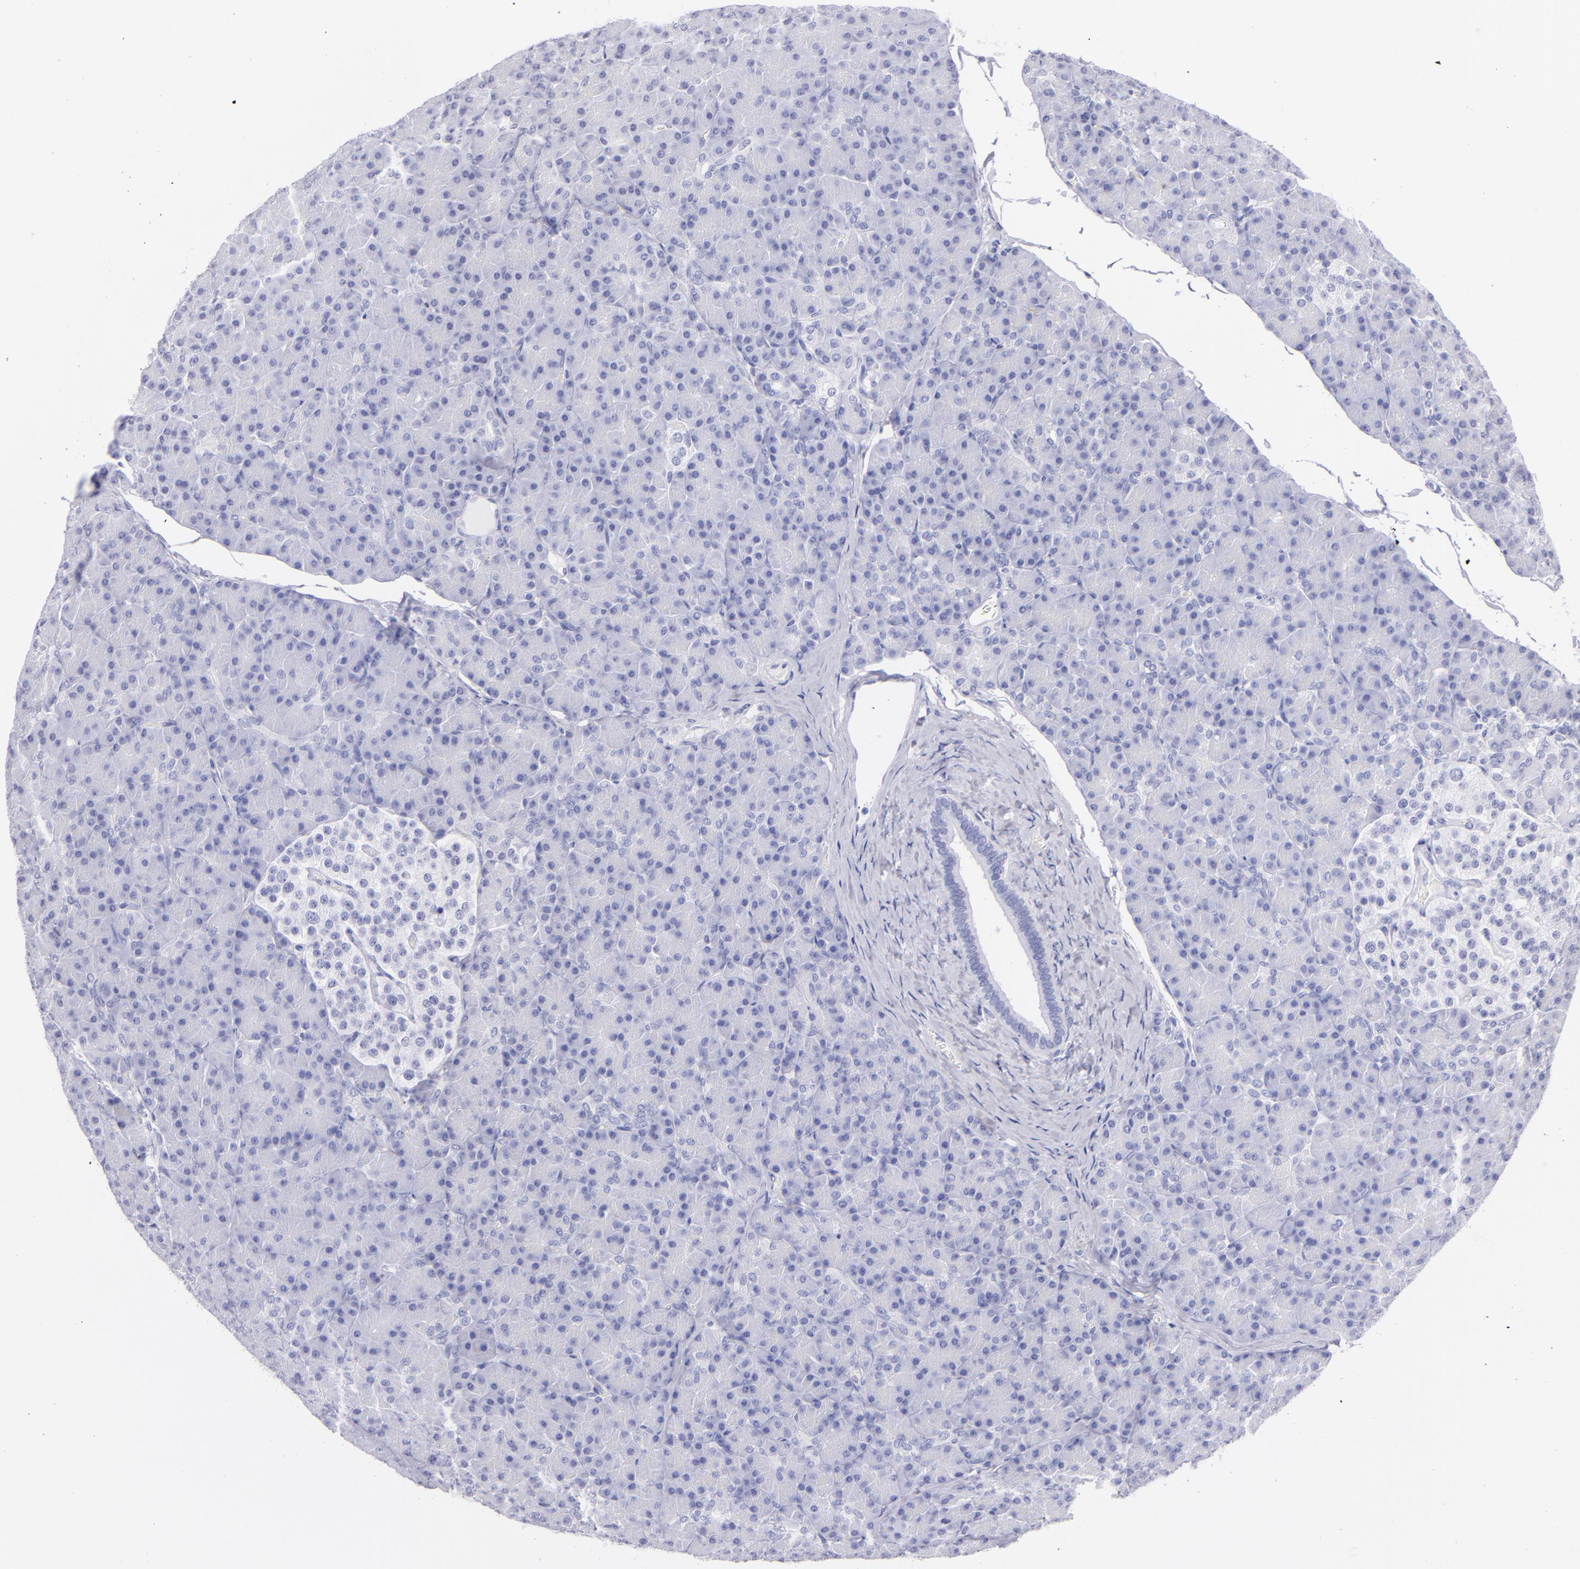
{"staining": {"intensity": "negative", "quantity": "none", "location": "none"}, "tissue": "pancreas", "cell_type": "Exocrine glandular cells", "image_type": "normal", "snomed": [{"axis": "morphology", "description": "Normal tissue, NOS"}, {"axis": "topography", "description": "Pancreas"}], "caption": "Immunohistochemistry histopathology image of normal pancreas: pancreas stained with DAB (3,3'-diaminobenzidine) shows no significant protein expression in exocrine glandular cells. (Stains: DAB (3,3'-diaminobenzidine) immunohistochemistry with hematoxylin counter stain, Microscopy: brightfield microscopy at high magnification).", "gene": "PRPH", "patient": {"sex": "female", "age": 43}}